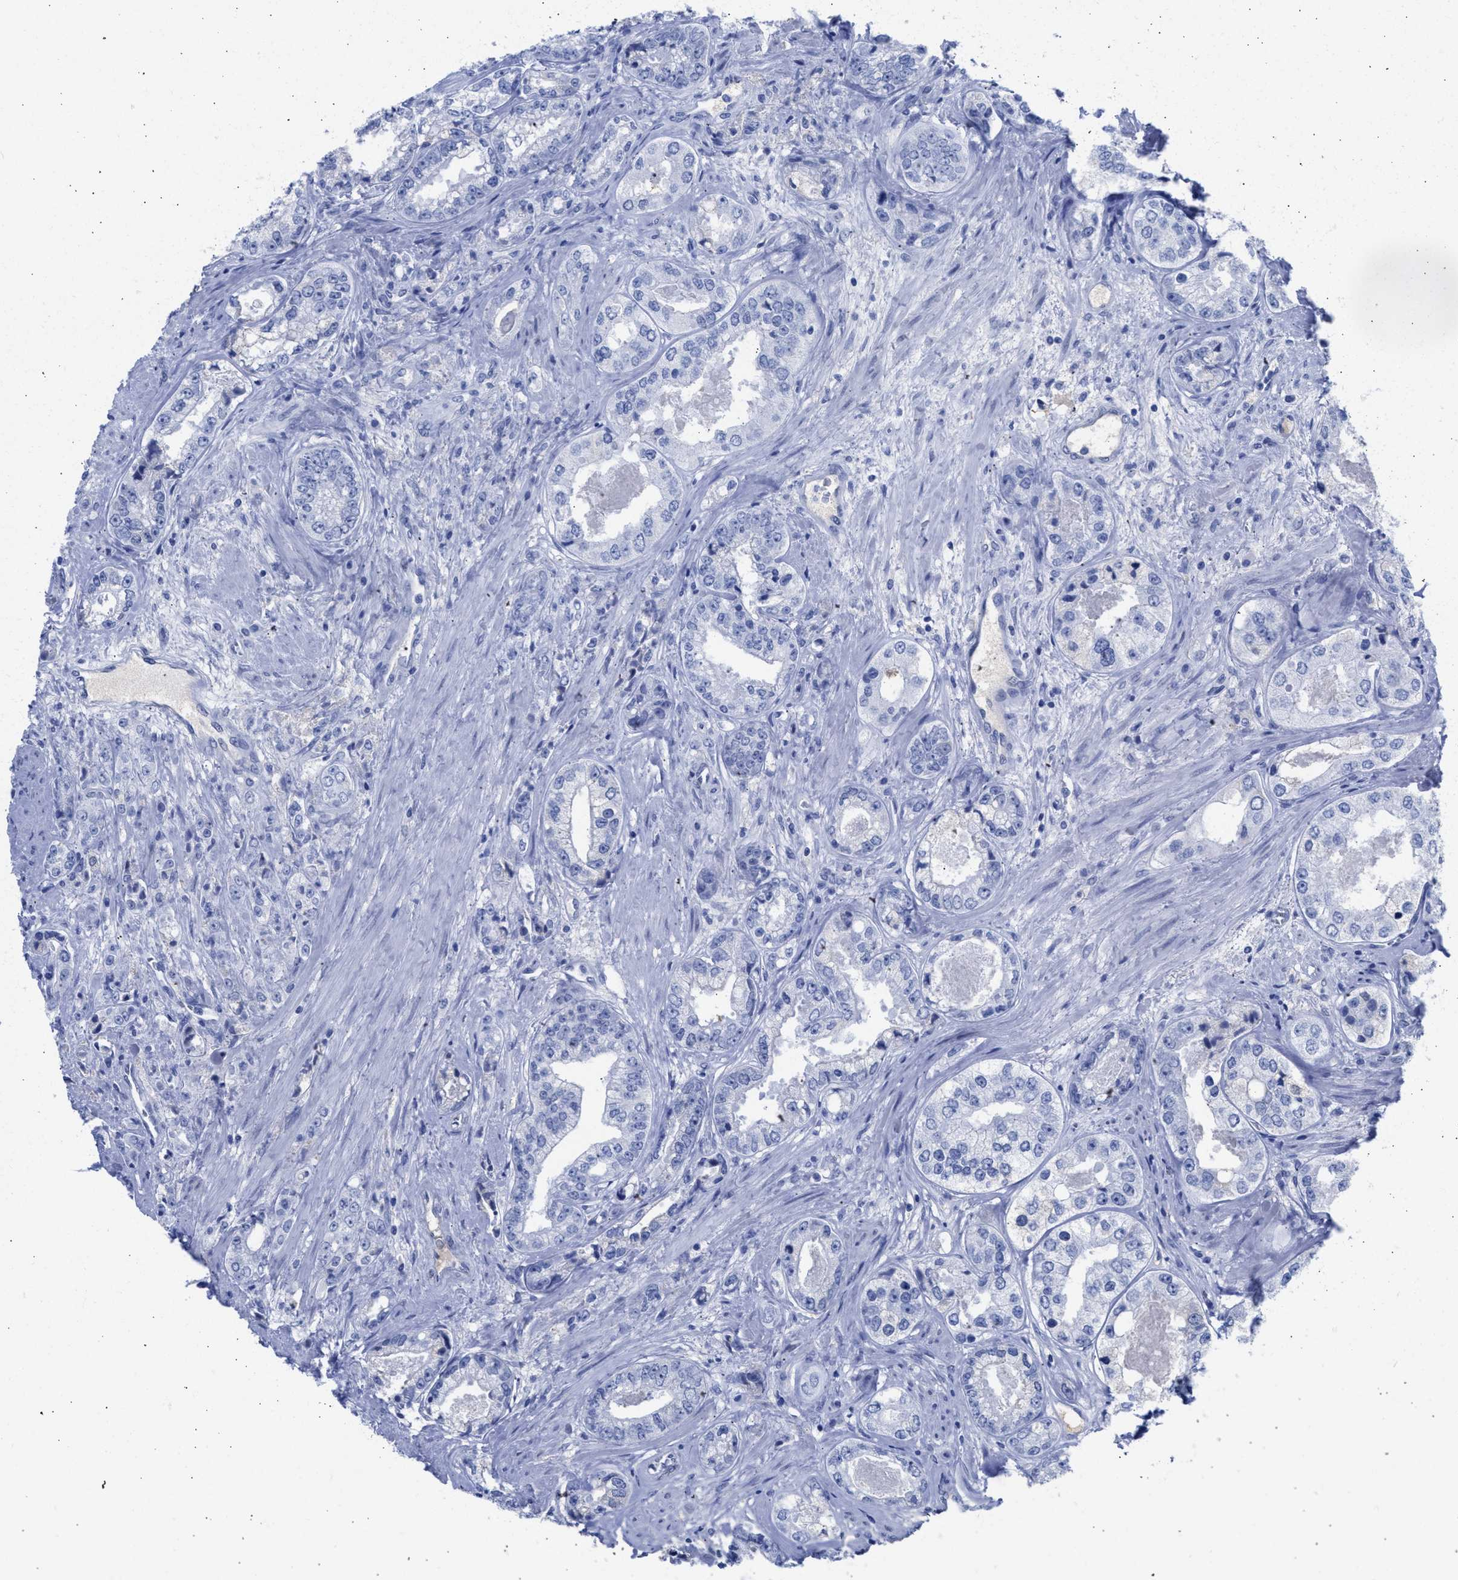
{"staining": {"intensity": "negative", "quantity": "none", "location": "none"}, "tissue": "prostate cancer", "cell_type": "Tumor cells", "image_type": "cancer", "snomed": [{"axis": "morphology", "description": "Adenocarcinoma, High grade"}, {"axis": "topography", "description": "Prostate"}], "caption": "There is no significant staining in tumor cells of prostate cancer.", "gene": "RSPH1", "patient": {"sex": "male", "age": 61}}